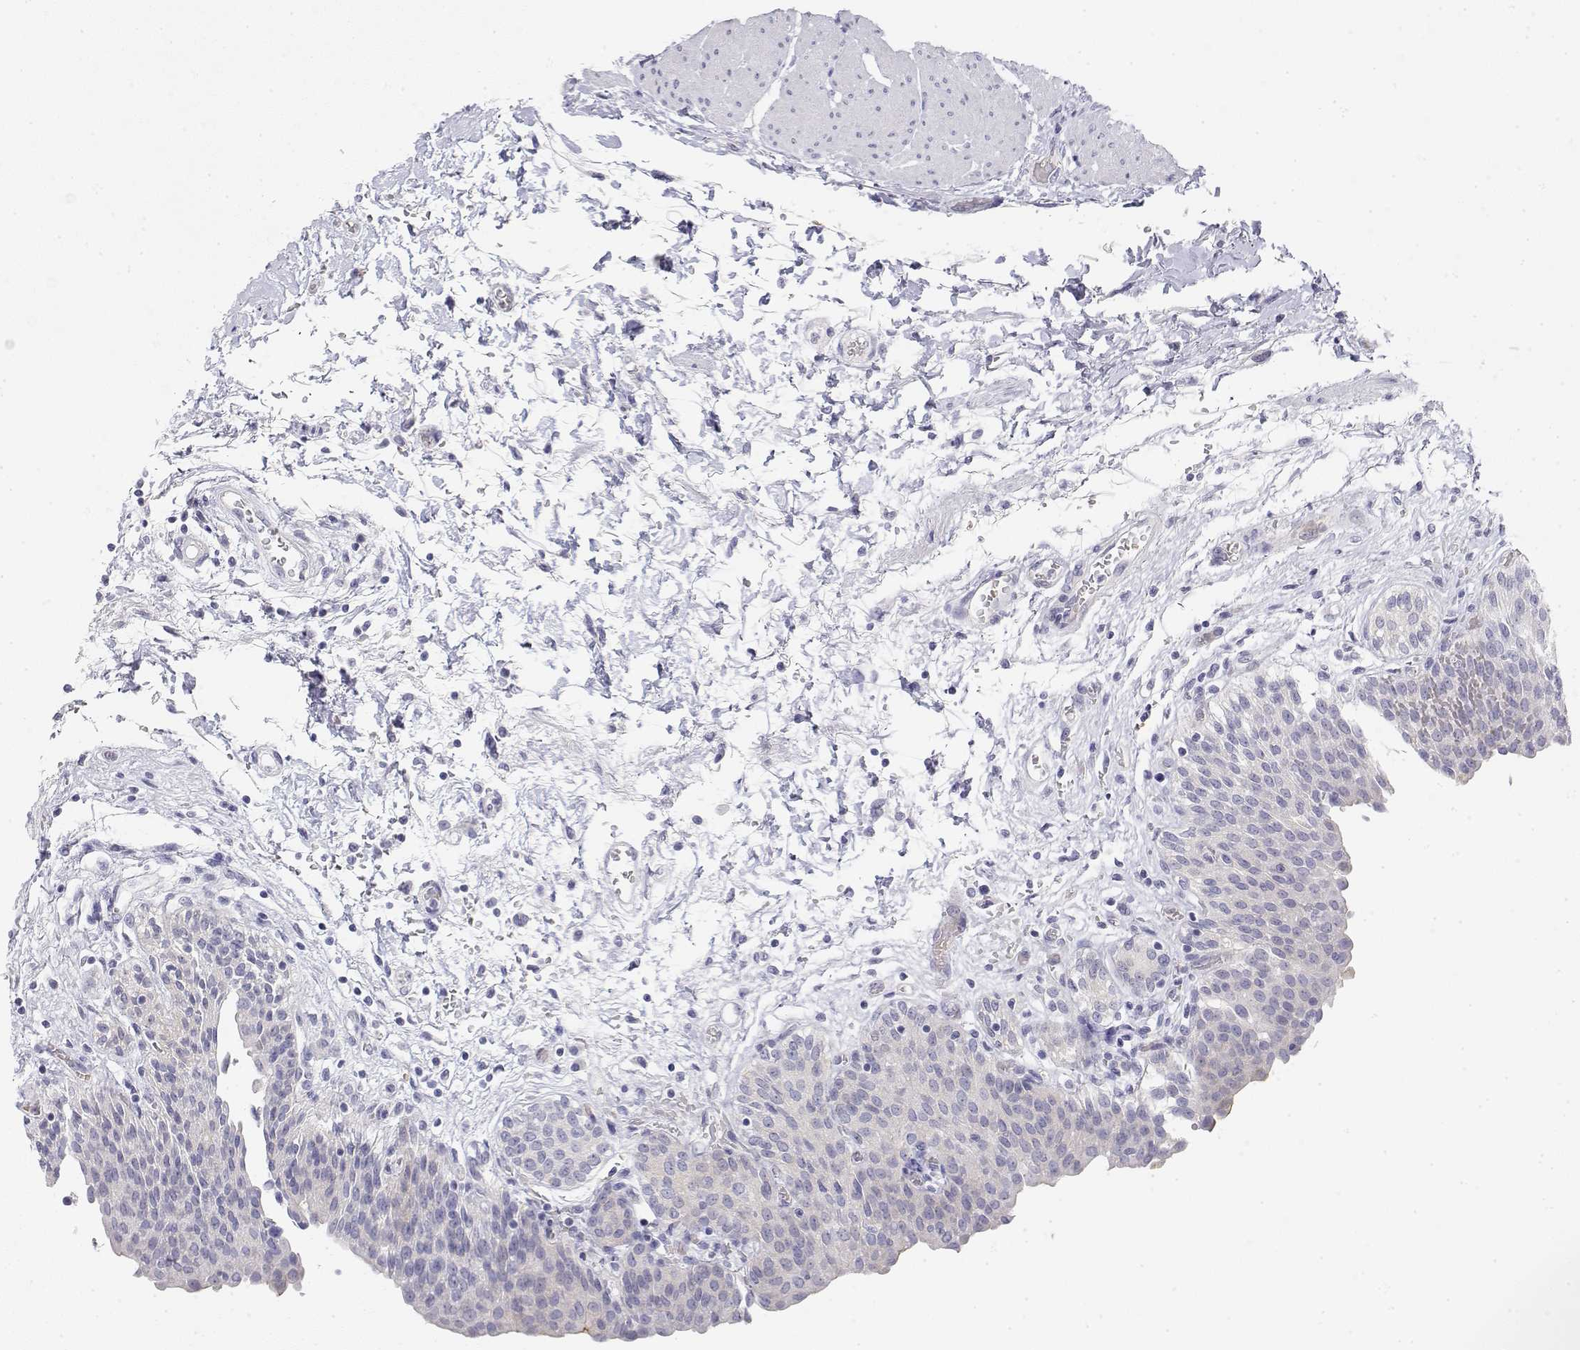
{"staining": {"intensity": "negative", "quantity": "none", "location": "none"}, "tissue": "urinary bladder", "cell_type": "Urothelial cells", "image_type": "normal", "snomed": [{"axis": "morphology", "description": "Normal tissue, NOS"}, {"axis": "topography", "description": "Urinary bladder"}], "caption": "This is a histopathology image of immunohistochemistry staining of normal urinary bladder, which shows no expression in urothelial cells. The staining is performed using DAB brown chromogen with nuclei counter-stained in using hematoxylin.", "gene": "MISP", "patient": {"sex": "male", "age": 68}}